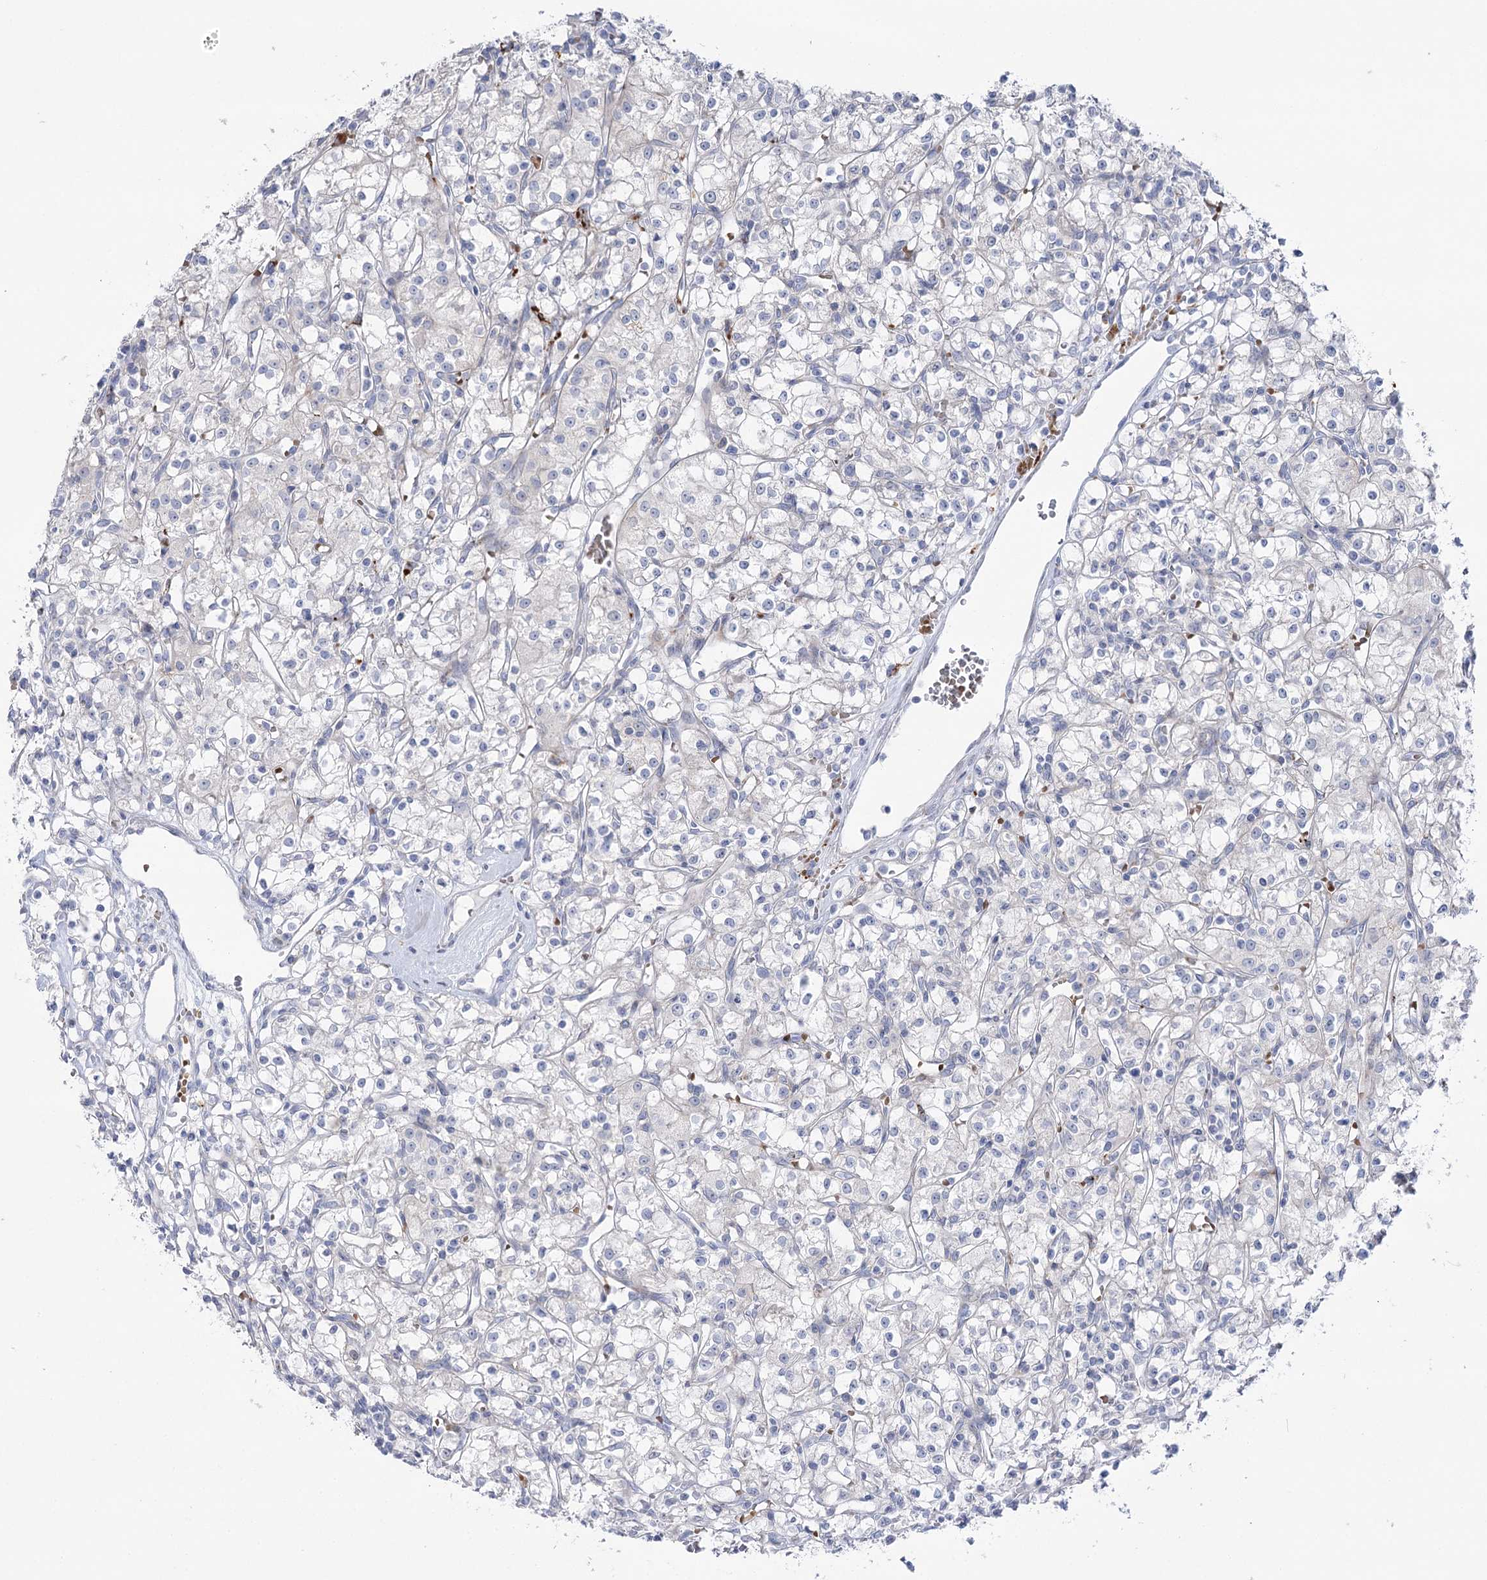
{"staining": {"intensity": "negative", "quantity": "none", "location": "none"}, "tissue": "renal cancer", "cell_type": "Tumor cells", "image_type": "cancer", "snomed": [{"axis": "morphology", "description": "Adenocarcinoma, NOS"}, {"axis": "topography", "description": "Kidney"}], "caption": "The immunohistochemistry (IHC) image has no significant positivity in tumor cells of renal cancer (adenocarcinoma) tissue.", "gene": "SIAE", "patient": {"sex": "female", "age": 59}}